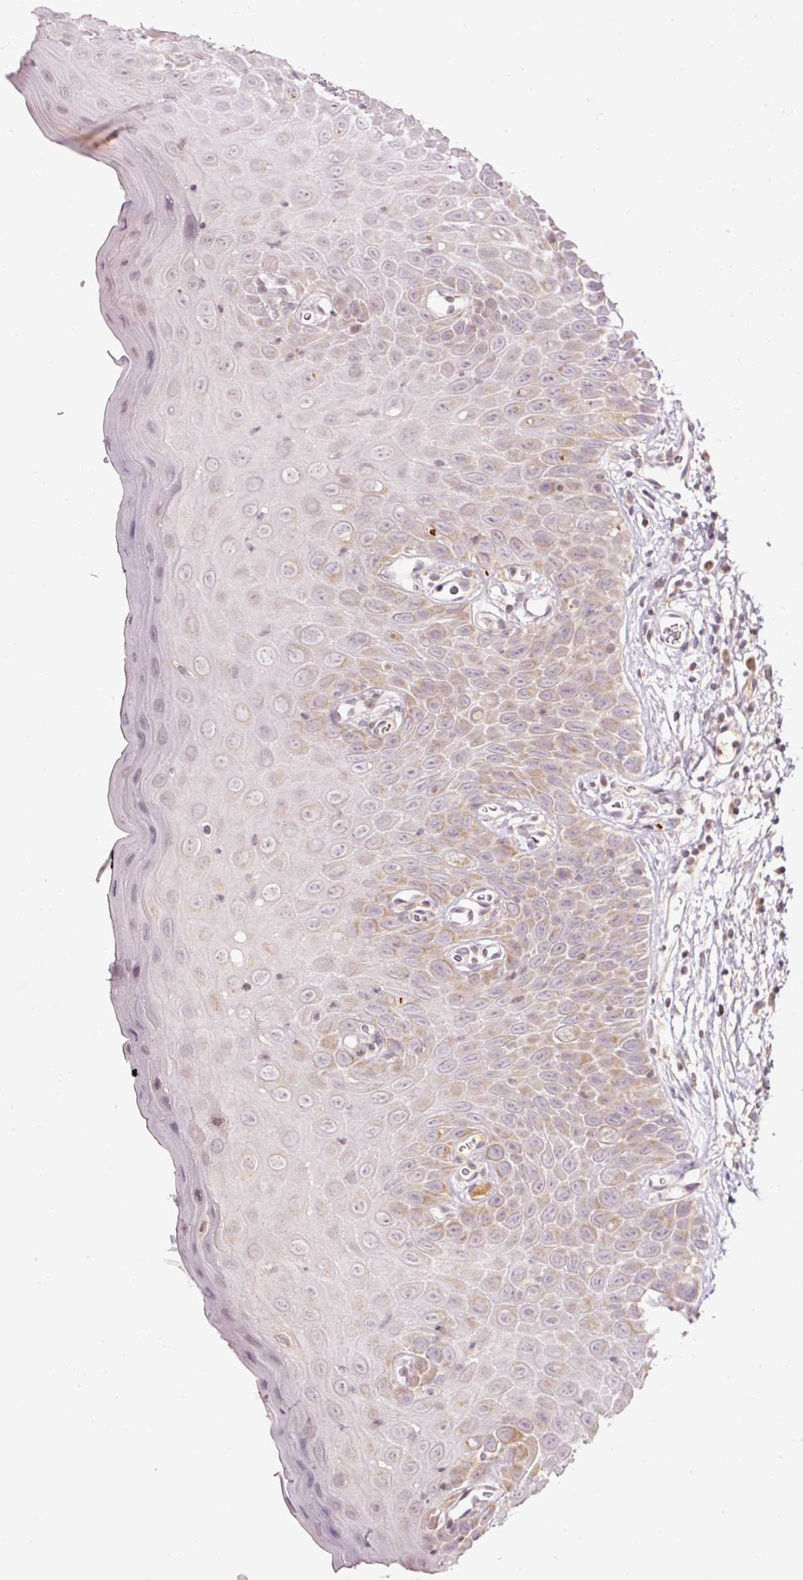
{"staining": {"intensity": "weak", "quantity": "25%-75%", "location": "cytoplasmic/membranous"}, "tissue": "oral mucosa", "cell_type": "Squamous epithelial cells", "image_type": "normal", "snomed": [{"axis": "morphology", "description": "Normal tissue, NOS"}, {"axis": "morphology", "description": "Squamous cell carcinoma, NOS"}, {"axis": "topography", "description": "Oral tissue"}, {"axis": "topography", "description": "Tounge, NOS"}, {"axis": "topography", "description": "Head-Neck"}], "caption": "This is an image of IHC staining of benign oral mucosa, which shows weak staining in the cytoplasmic/membranous of squamous epithelial cells.", "gene": "ABHD11", "patient": {"sex": "male", "age": 76}}